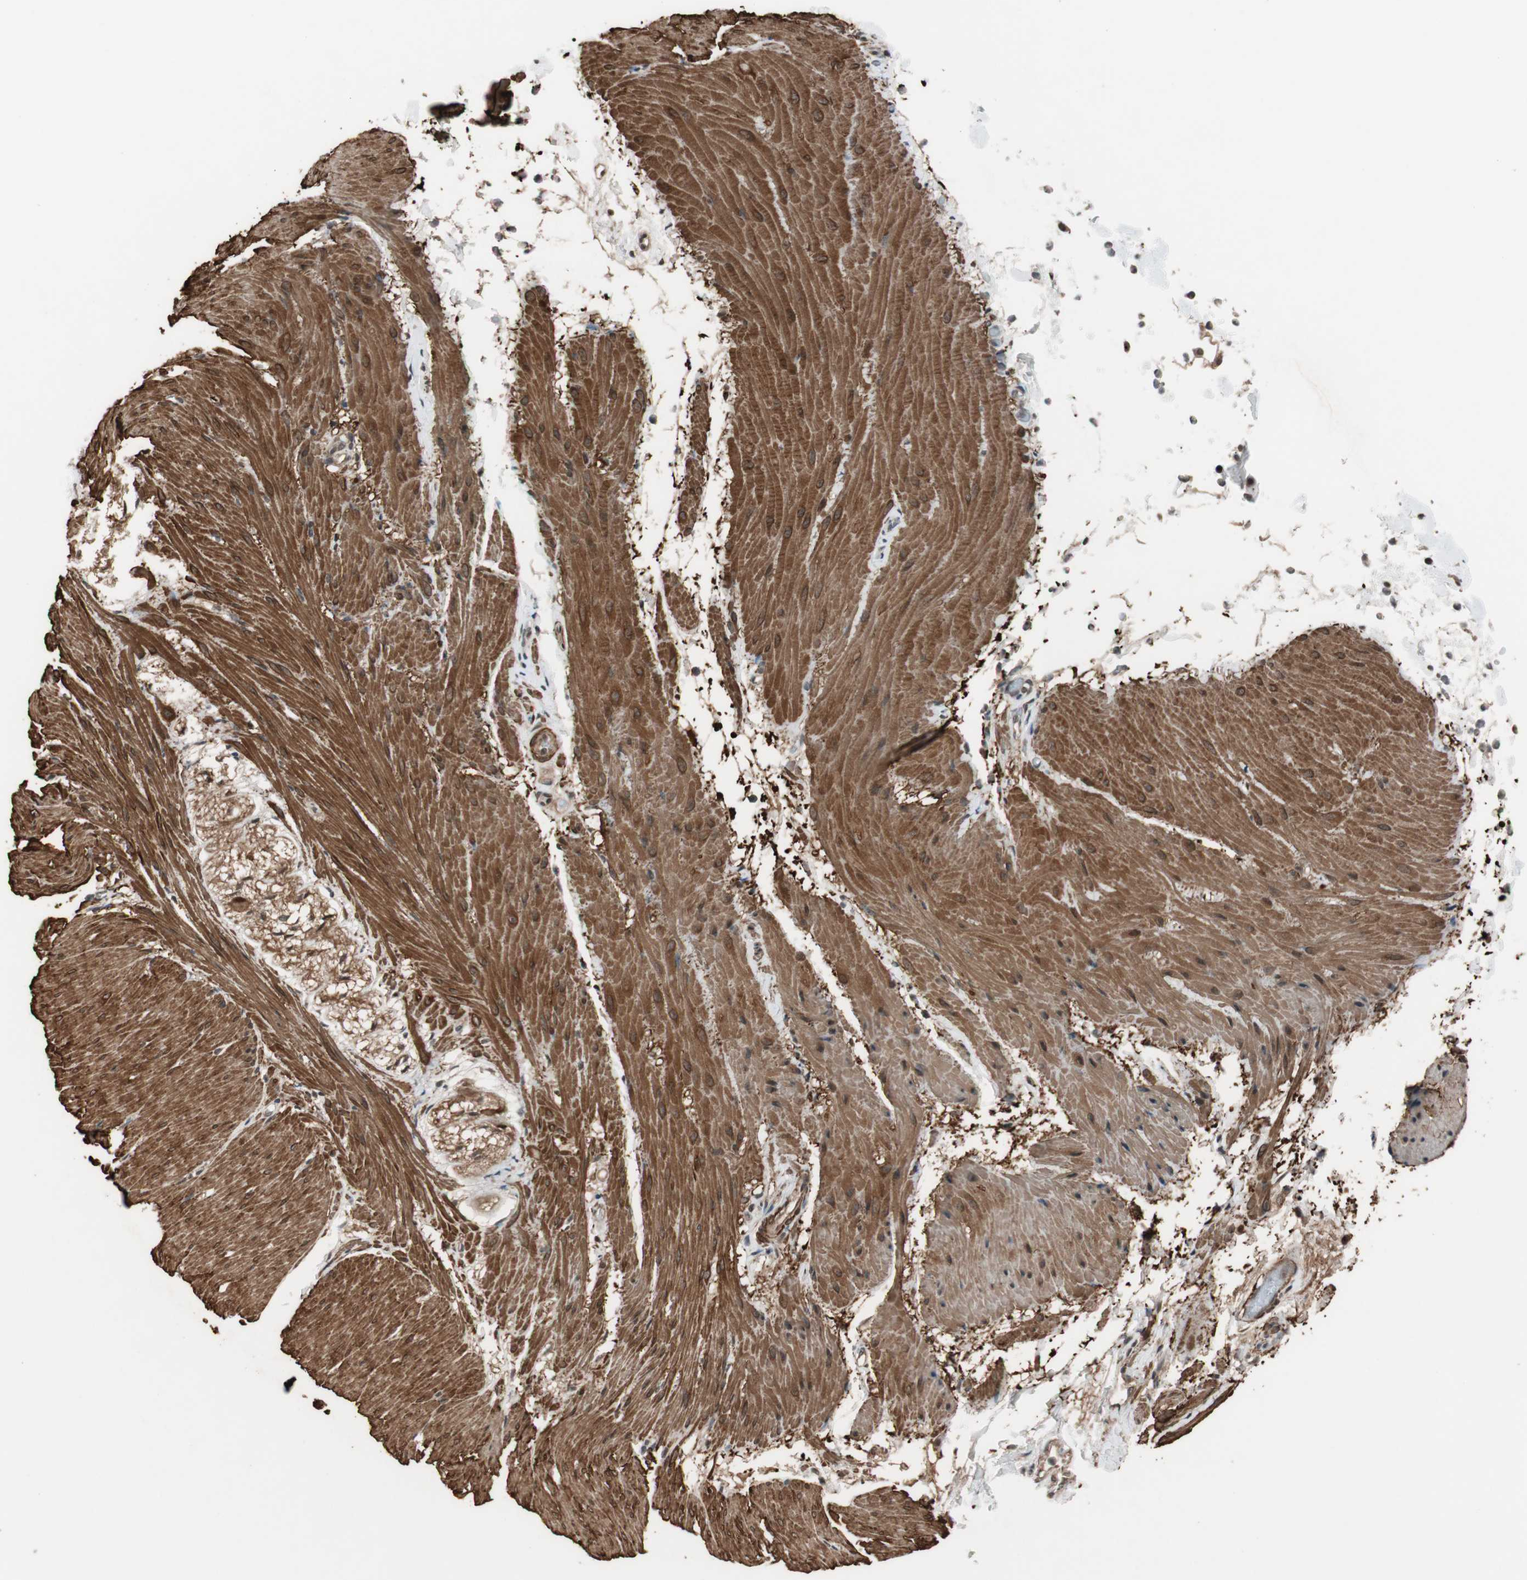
{"staining": {"intensity": "strong", "quantity": ">75%", "location": "cytoplasmic/membranous"}, "tissue": "smooth muscle", "cell_type": "Smooth muscle cells", "image_type": "normal", "snomed": [{"axis": "morphology", "description": "Normal tissue, NOS"}, {"axis": "topography", "description": "Smooth muscle"}, {"axis": "topography", "description": "Colon"}], "caption": "Smooth muscle cells demonstrate high levels of strong cytoplasmic/membranous staining in about >75% of cells in unremarkable smooth muscle.", "gene": "DRAP1", "patient": {"sex": "male", "age": 67}}